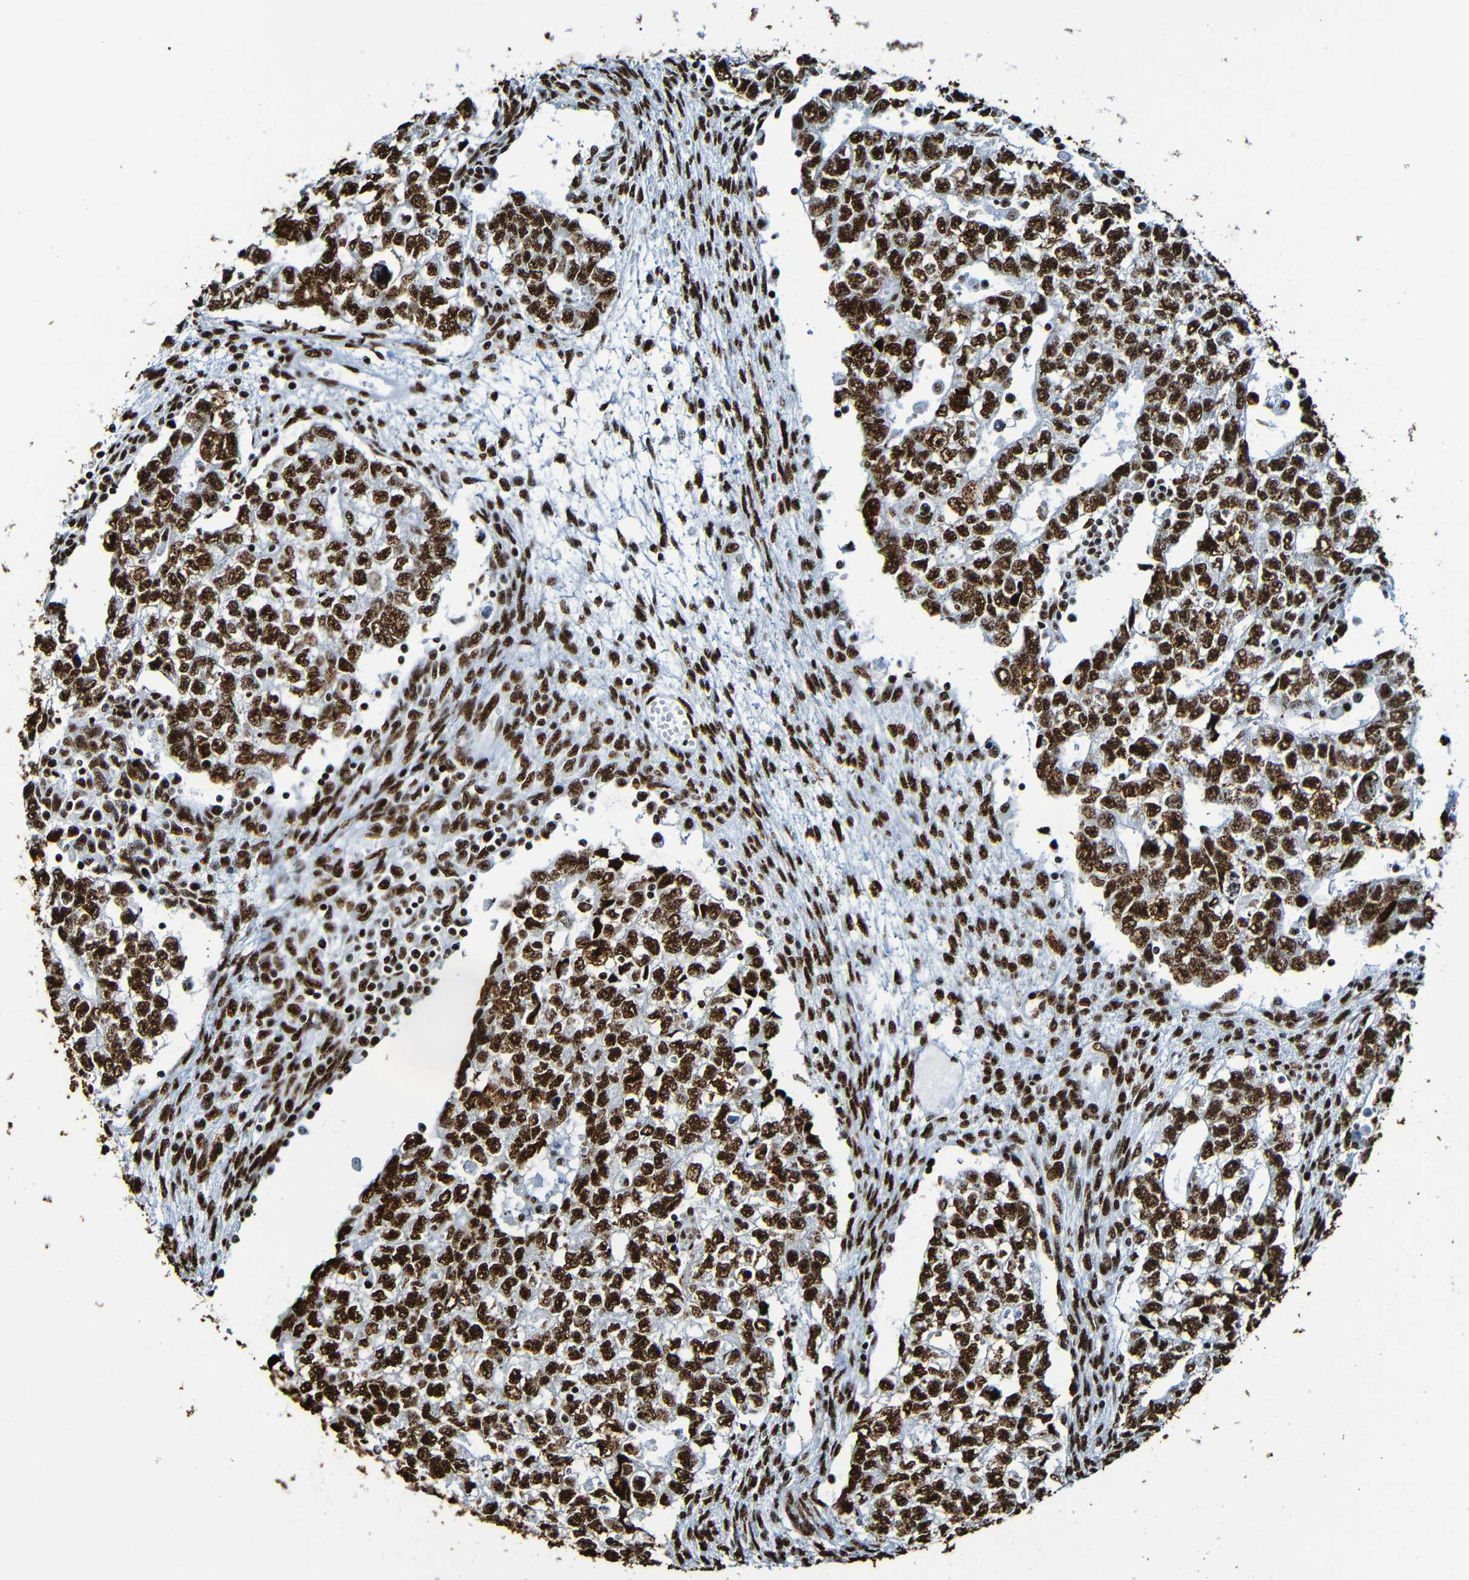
{"staining": {"intensity": "strong", "quantity": ">75%", "location": "nuclear"}, "tissue": "testis cancer", "cell_type": "Tumor cells", "image_type": "cancer", "snomed": [{"axis": "morphology", "description": "Seminoma, NOS"}, {"axis": "morphology", "description": "Carcinoma, Embryonal, NOS"}, {"axis": "topography", "description": "Testis"}], "caption": "Tumor cells display high levels of strong nuclear staining in about >75% of cells in human testis cancer (seminoma).", "gene": "SRSF3", "patient": {"sex": "male", "age": 38}}